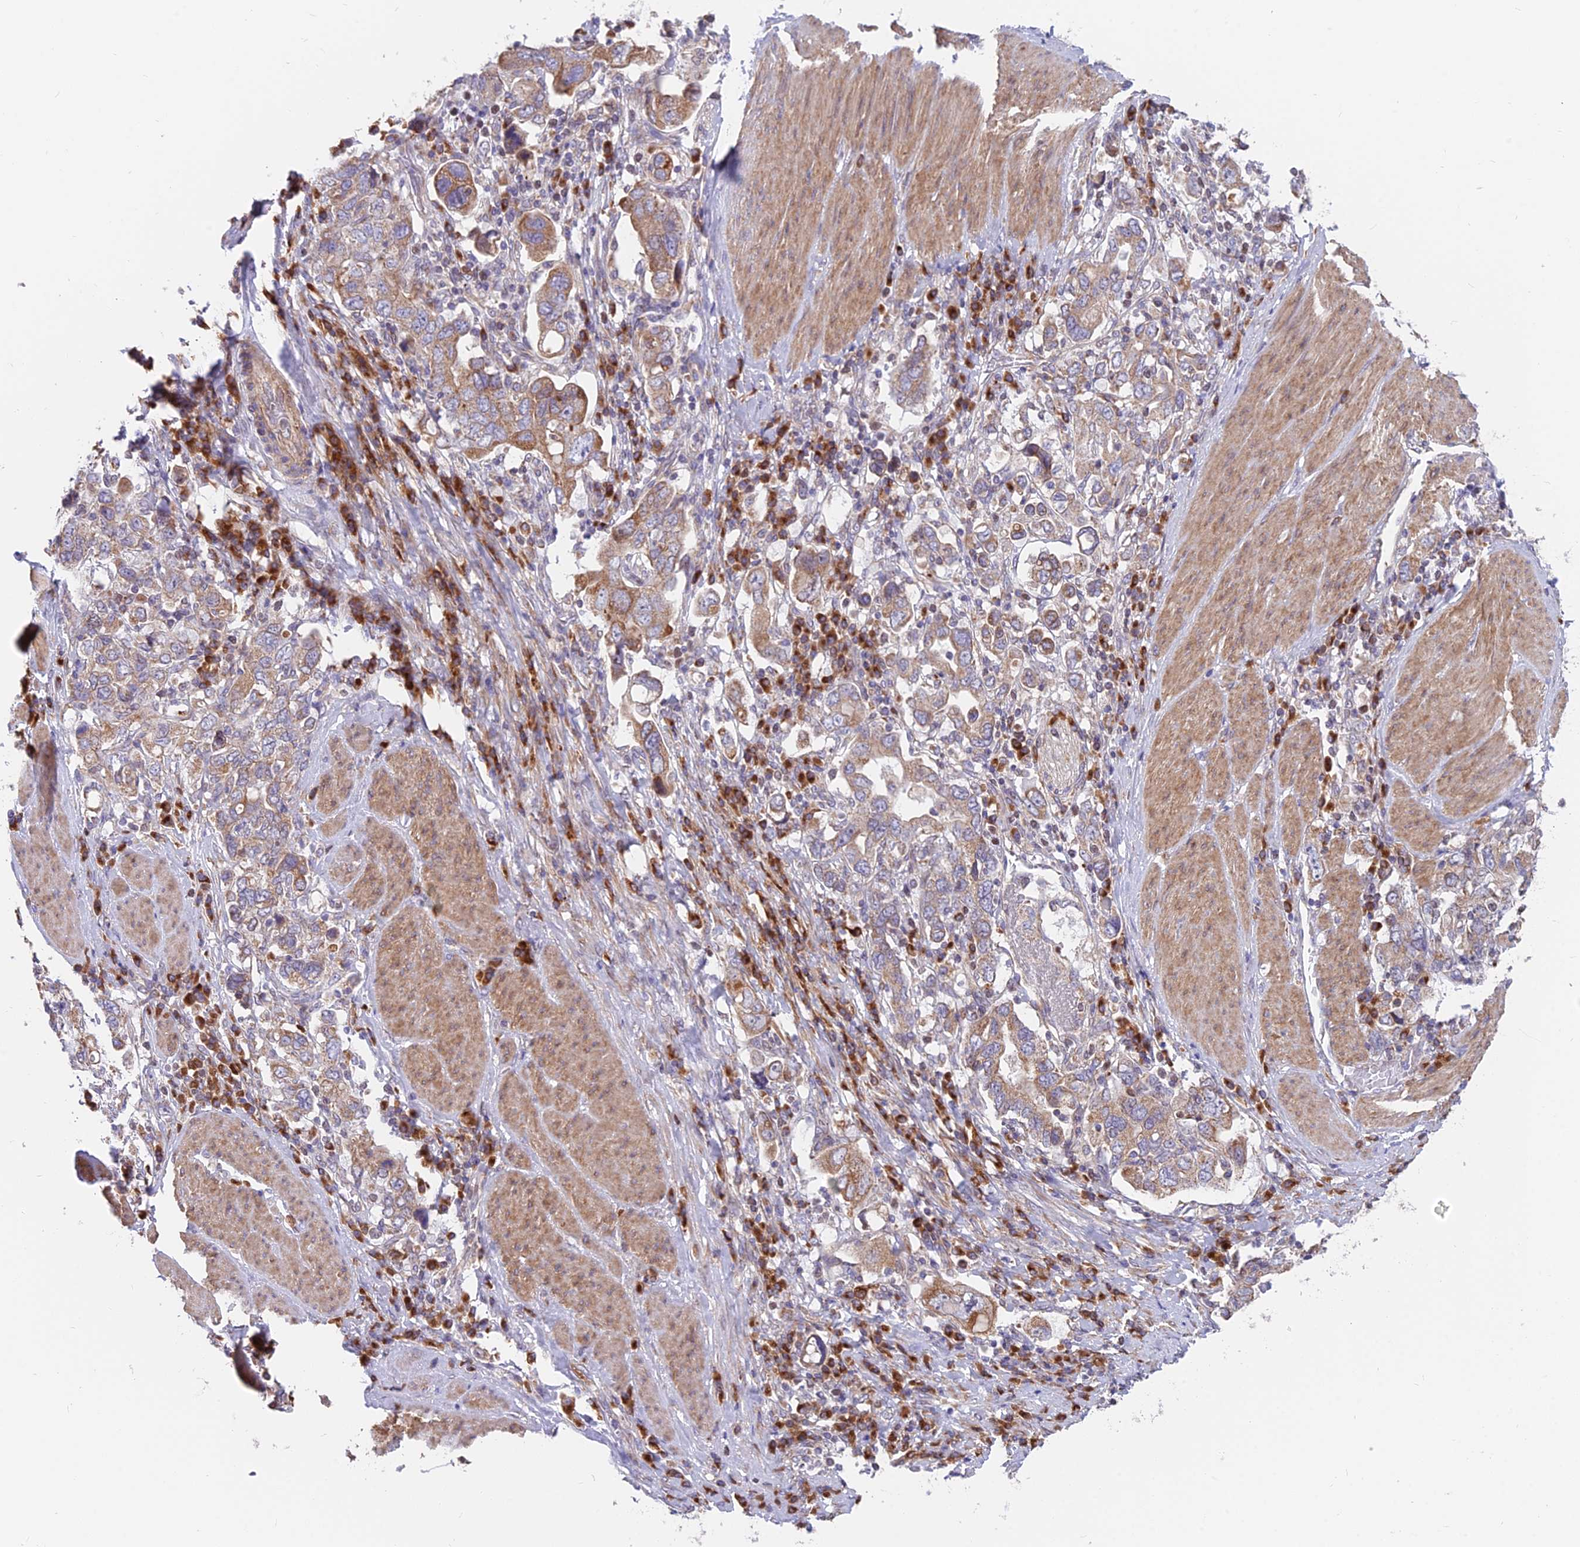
{"staining": {"intensity": "moderate", "quantity": "25%-75%", "location": "cytoplasmic/membranous"}, "tissue": "stomach cancer", "cell_type": "Tumor cells", "image_type": "cancer", "snomed": [{"axis": "morphology", "description": "Adenocarcinoma, NOS"}, {"axis": "topography", "description": "Stomach, upper"}], "caption": "Moderate cytoplasmic/membranous expression for a protein is identified in approximately 25%-75% of tumor cells of stomach adenocarcinoma using immunohistochemistry (IHC).", "gene": "TBC1D20", "patient": {"sex": "male", "age": 62}}